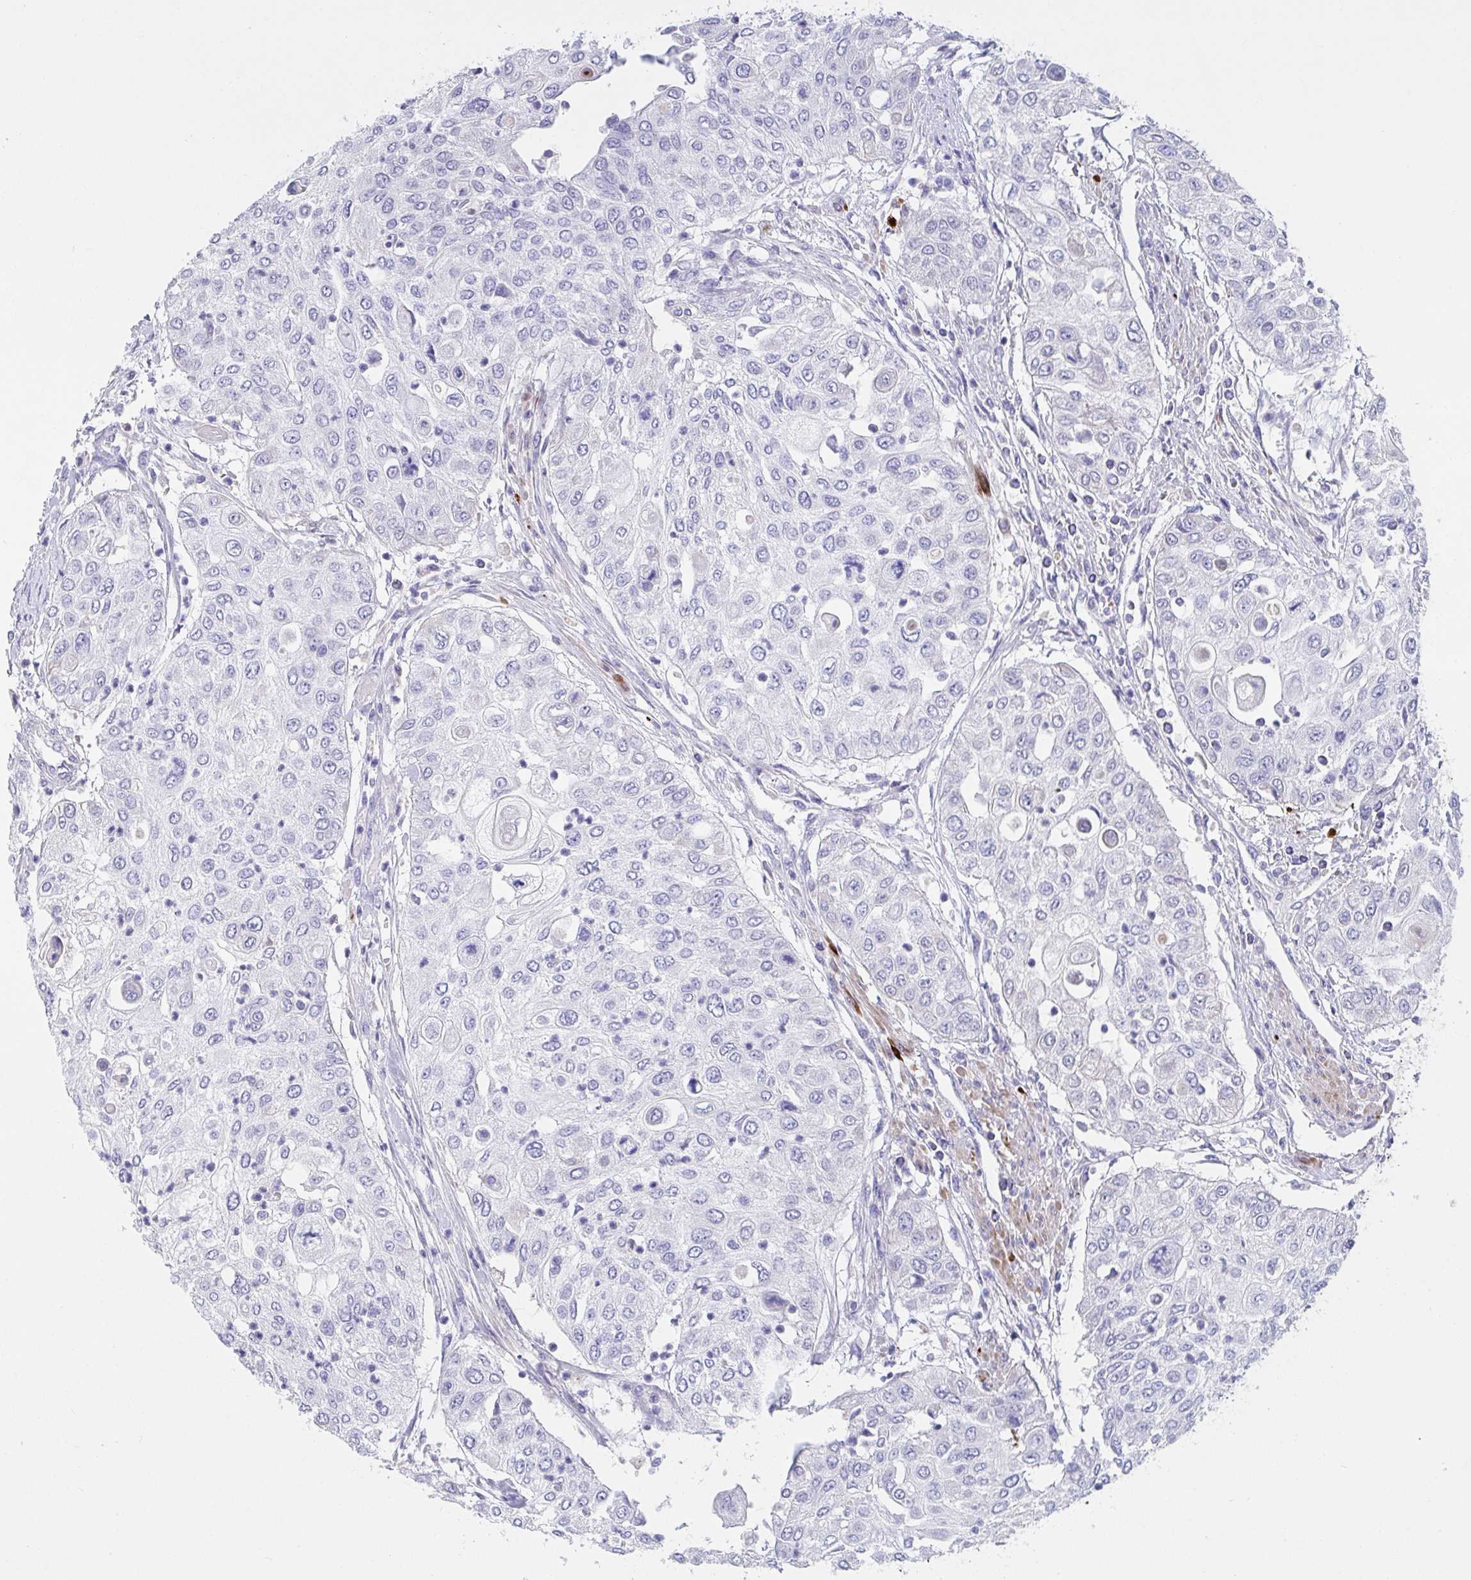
{"staining": {"intensity": "negative", "quantity": "none", "location": "none"}, "tissue": "urothelial cancer", "cell_type": "Tumor cells", "image_type": "cancer", "snomed": [{"axis": "morphology", "description": "Urothelial carcinoma, High grade"}, {"axis": "topography", "description": "Urinary bladder"}], "caption": "Histopathology image shows no protein positivity in tumor cells of urothelial carcinoma (high-grade) tissue. (IHC, brightfield microscopy, high magnification).", "gene": "ZNF561", "patient": {"sex": "female", "age": 79}}